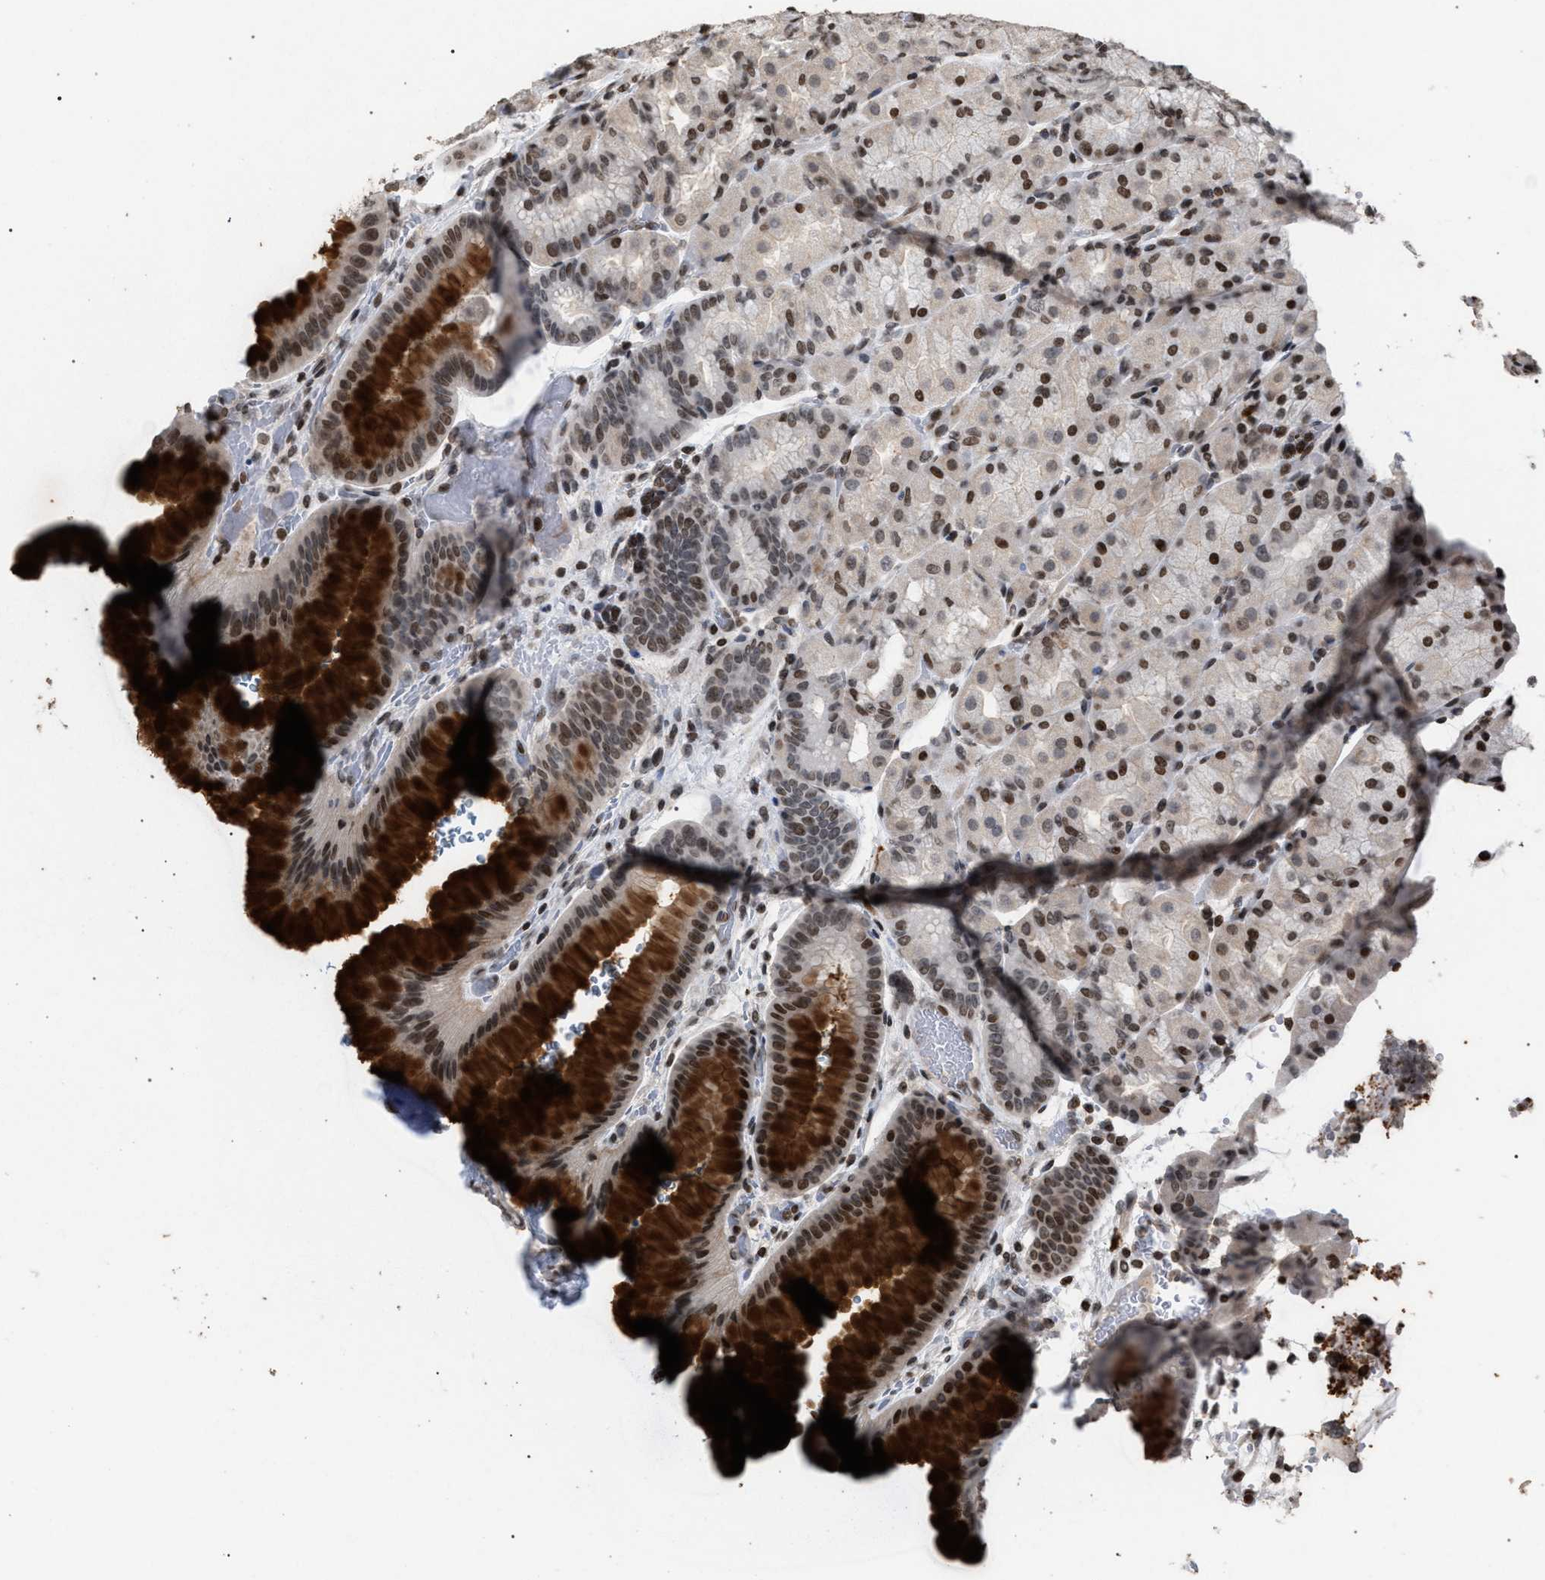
{"staining": {"intensity": "moderate", "quantity": ">75%", "location": "cytoplasmic/membranous,nuclear"}, "tissue": "stomach", "cell_type": "Glandular cells", "image_type": "normal", "snomed": [{"axis": "morphology", "description": "Normal tissue, NOS"}, {"axis": "morphology", "description": "Carcinoid, malignant, NOS"}, {"axis": "topography", "description": "Stomach, upper"}], "caption": "Immunohistochemical staining of normal human stomach exhibits moderate cytoplasmic/membranous,nuclear protein positivity in approximately >75% of glandular cells.", "gene": "FOXD3", "patient": {"sex": "male", "age": 39}}